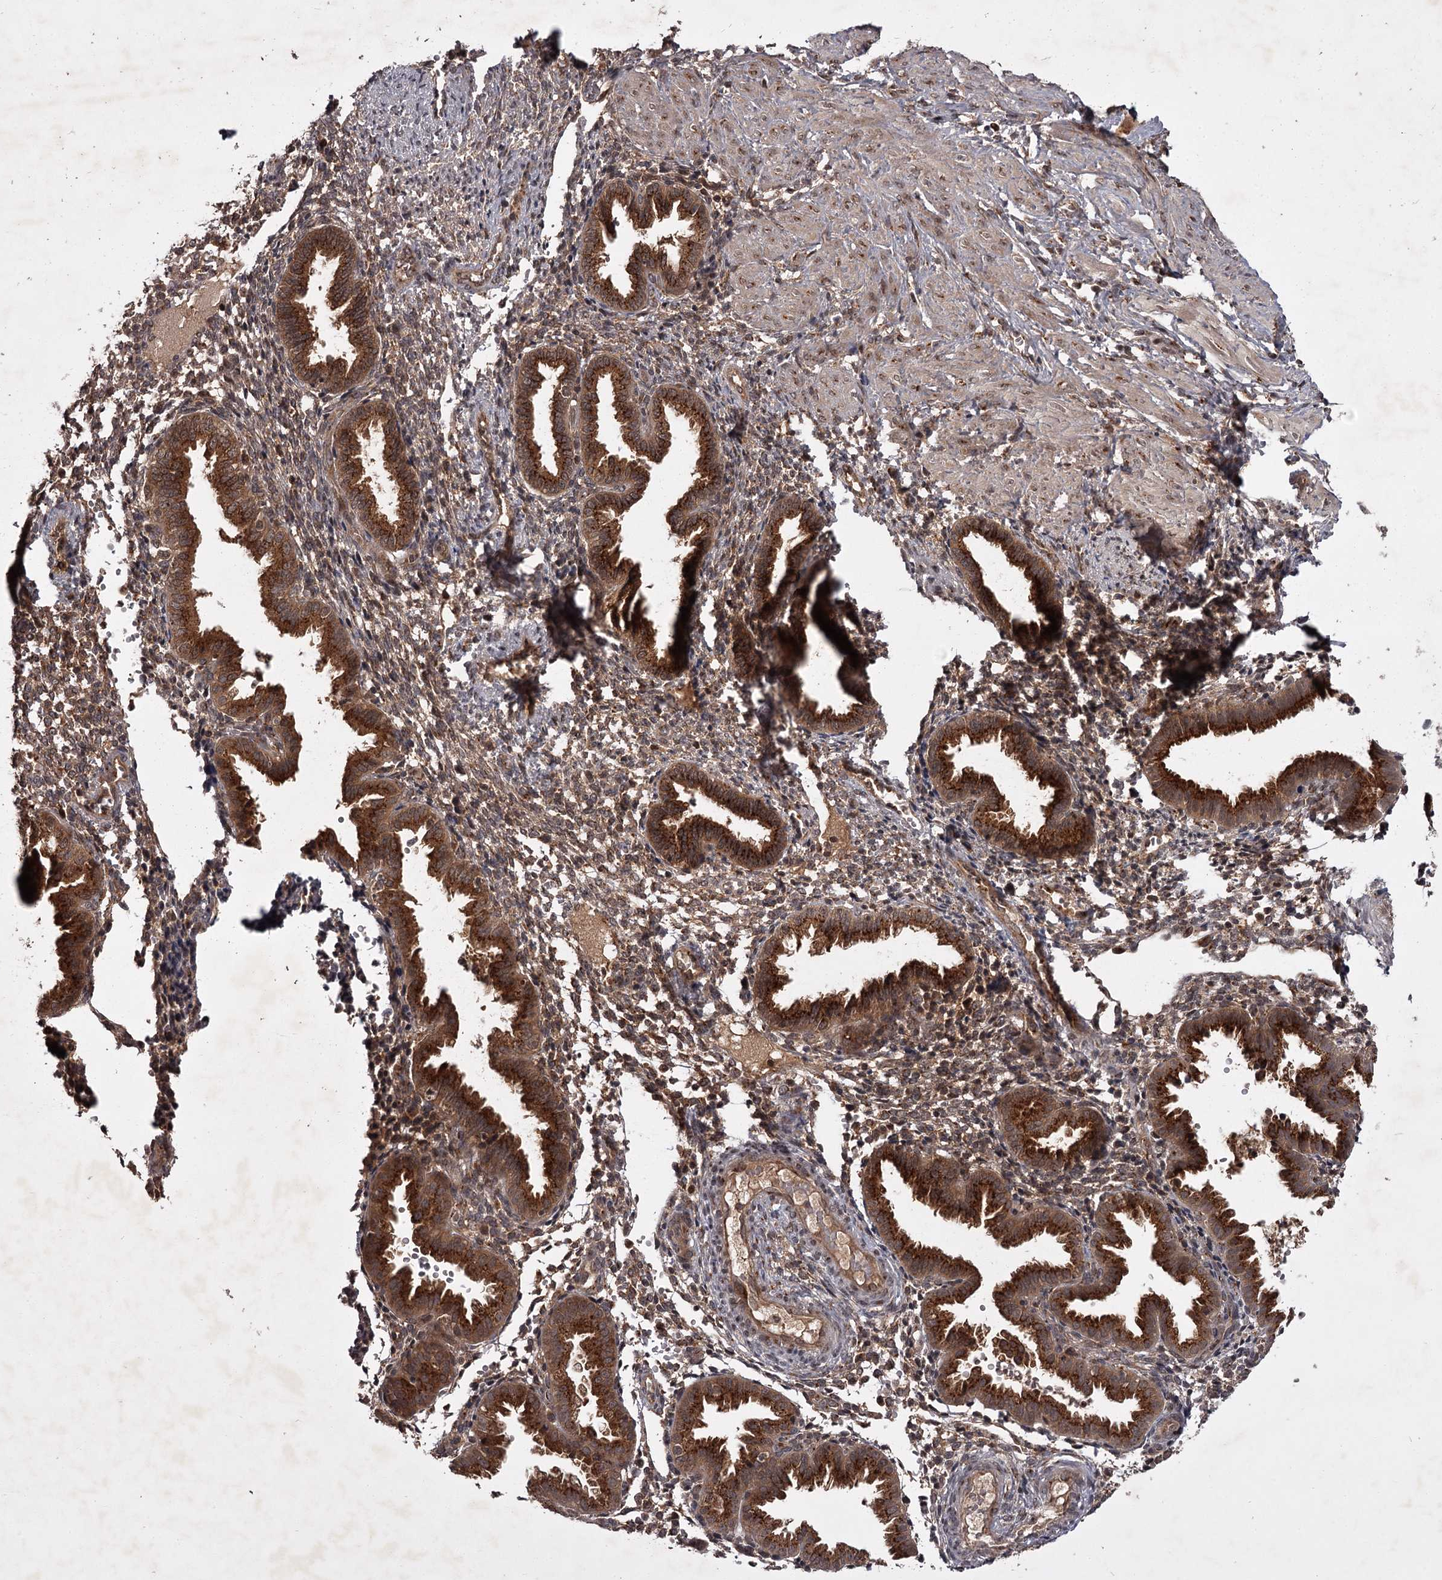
{"staining": {"intensity": "moderate", "quantity": "<25%", "location": "cytoplasmic/membranous"}, "tissue": "endometrium", "cell_type": "Cells in endometrial stroma", "image_type": "normal", "snomed": [{"axis": "morphology", "description": "Normal tissue, NOS"}, {"axis": "topography", "description": "Endometrium"}], "caption": "Protein staining of benign endometrium shows moderate cytoplasmic/membranous positivity in about <25% of cells in endometrial stroma.", "gene": "TBC1D23", "patient": {"sex": "female", "age": 33}}